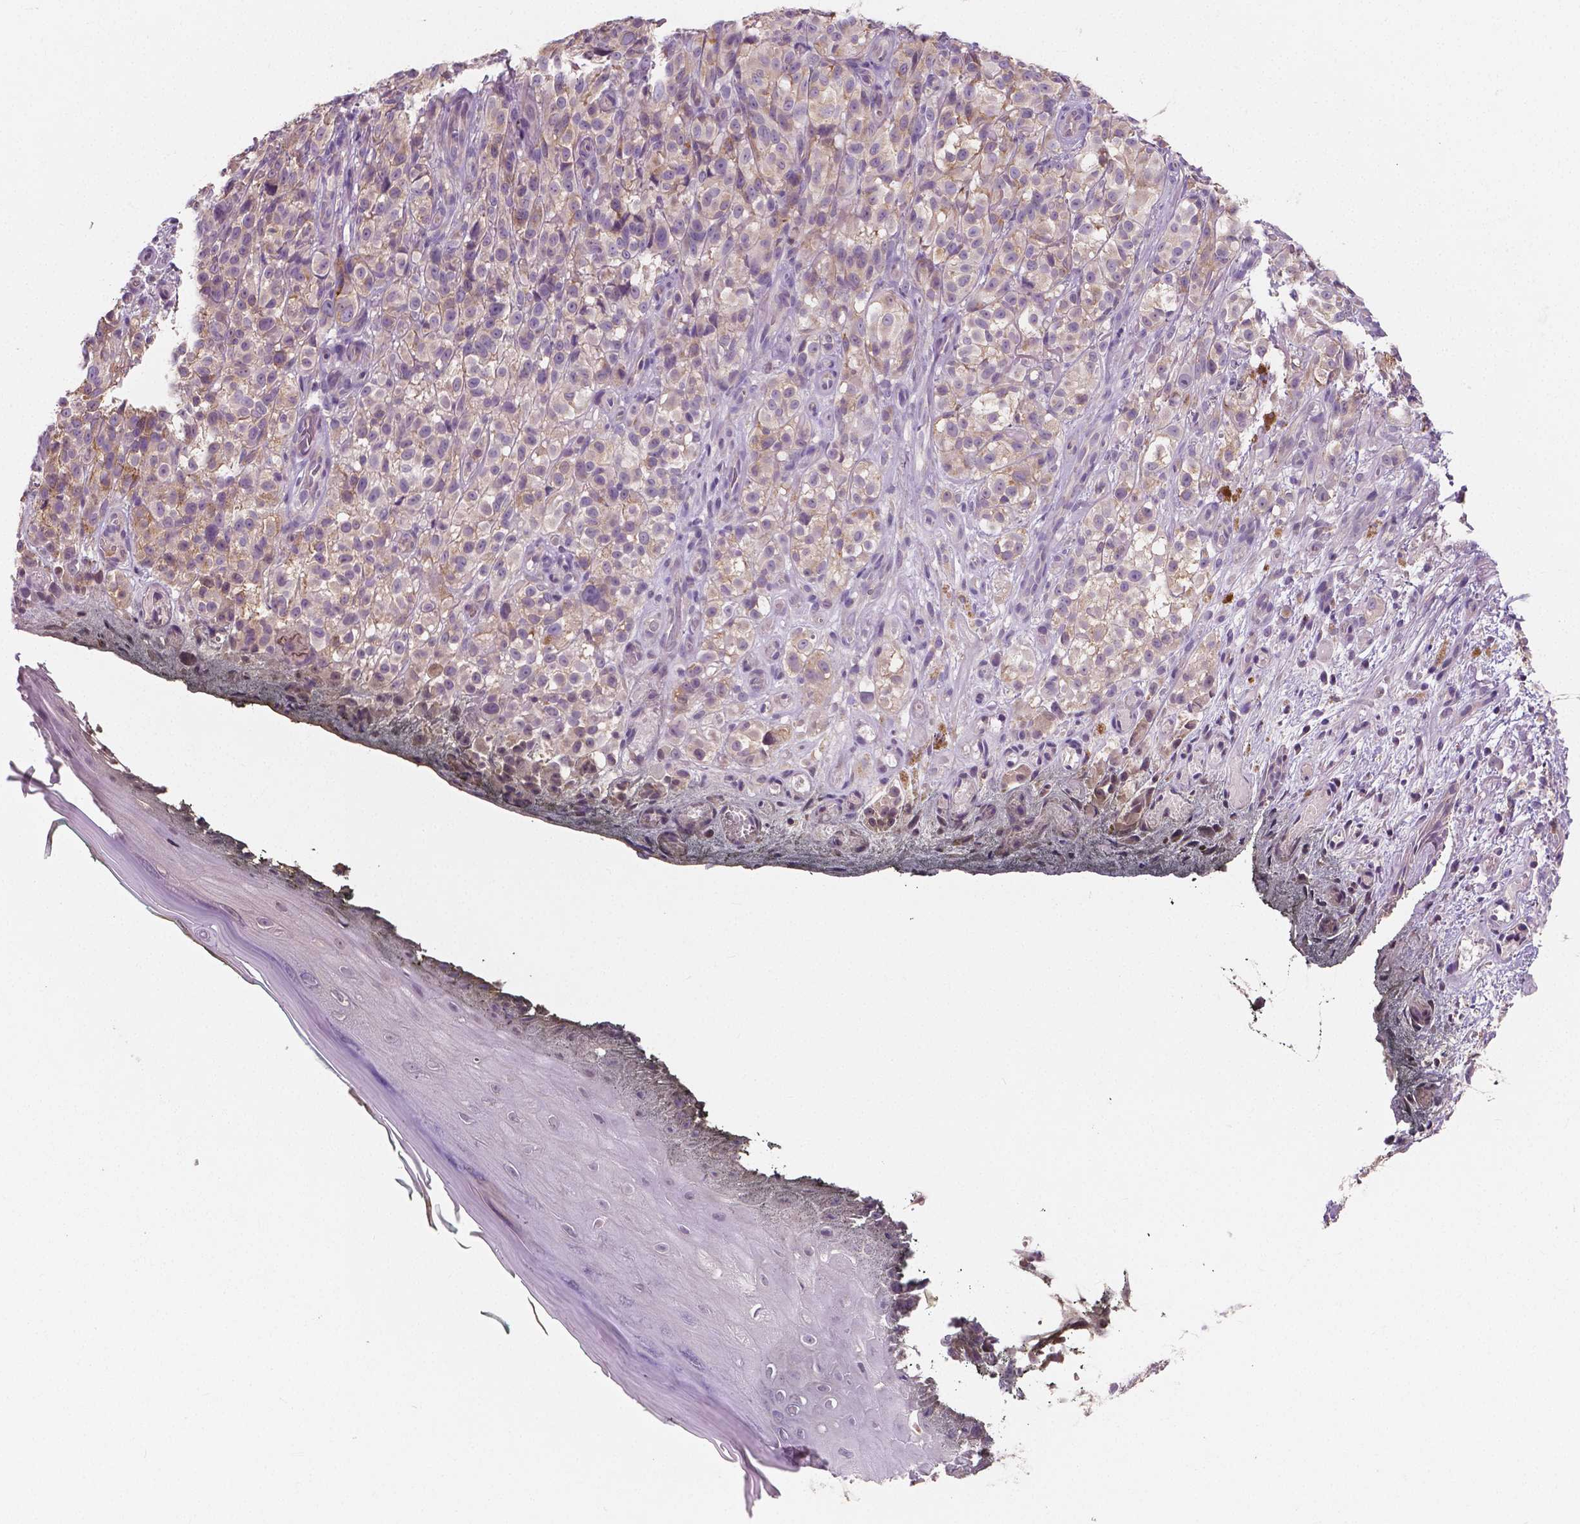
{"staining": {"intensity": "weak", "quantity": "25%-75%", "location": "cytoplasmic/membranous"}, "tissue": "melanoma", "cell_type": "Tumor cells", "image_type": "cancer", "snomed": [{"axis": "morphology", "description": "Malignant melanoma, NOS"}, {"axis": "topography", "description": "Skin"}], "caption": "The histopathology image shows immunohistochemical staining of melanoma. There is weak cytoplasmic/membranous positivity is present in about 25%-75% of tumor cells.", "gene": "LSM14B", "patient": {"sex": "female", "age": 85}}